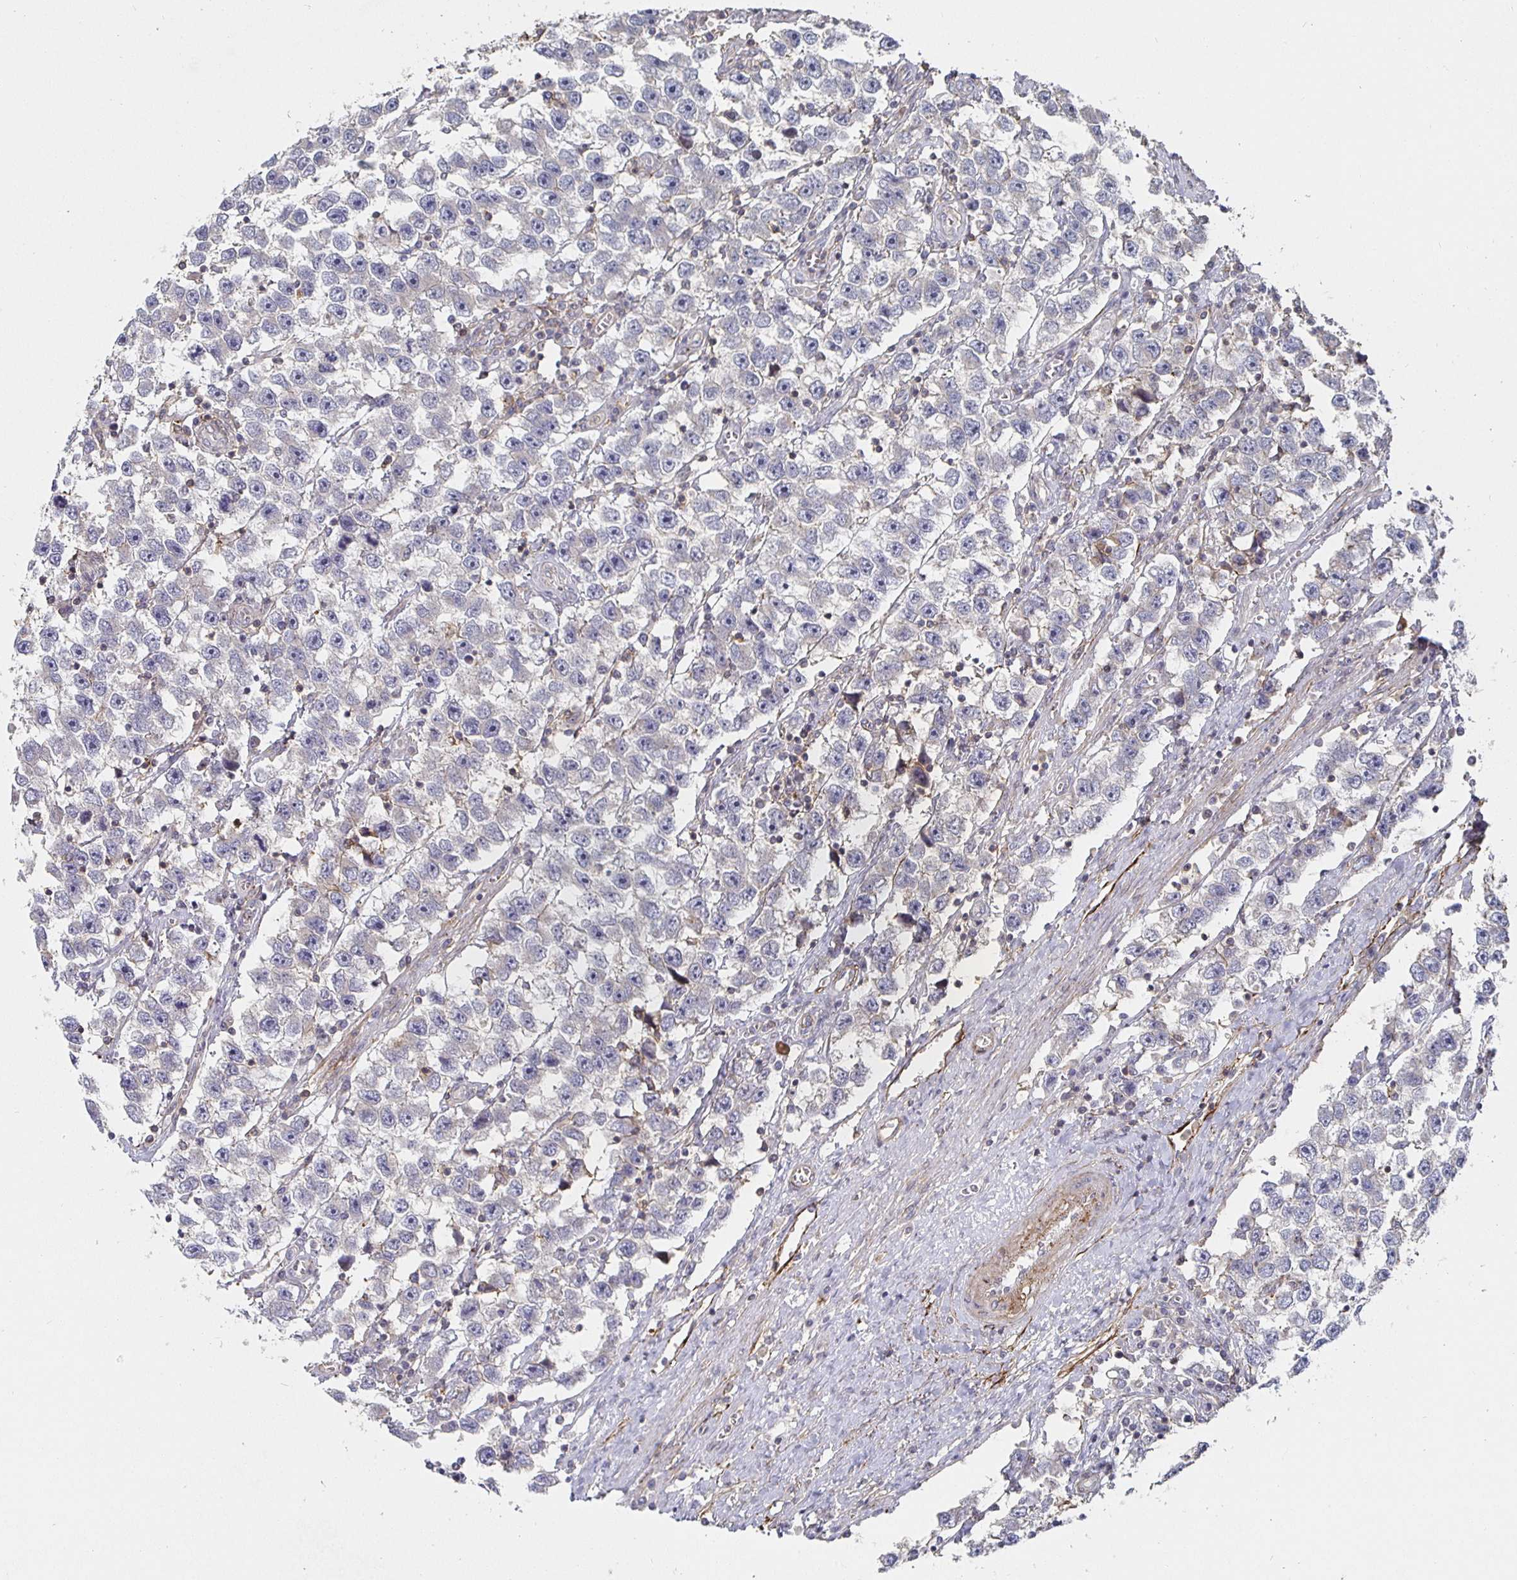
{"staining": {"intensity": "negative", "quantity": "none", "location": "none"}, "tissue": "testis cancer", "cell_type": "Tumor cells", "image_type": "cancer", "snomed": [{"axis": "morphology", "description": "Seminoma, NOS"}, {"axis": "topography", "description": "Testis"}], "caption": "Tumor cells are negative for protein expression in human testis cancer.", "gene": "GJA4", "patient": {"sex": "male", "age": 33}}